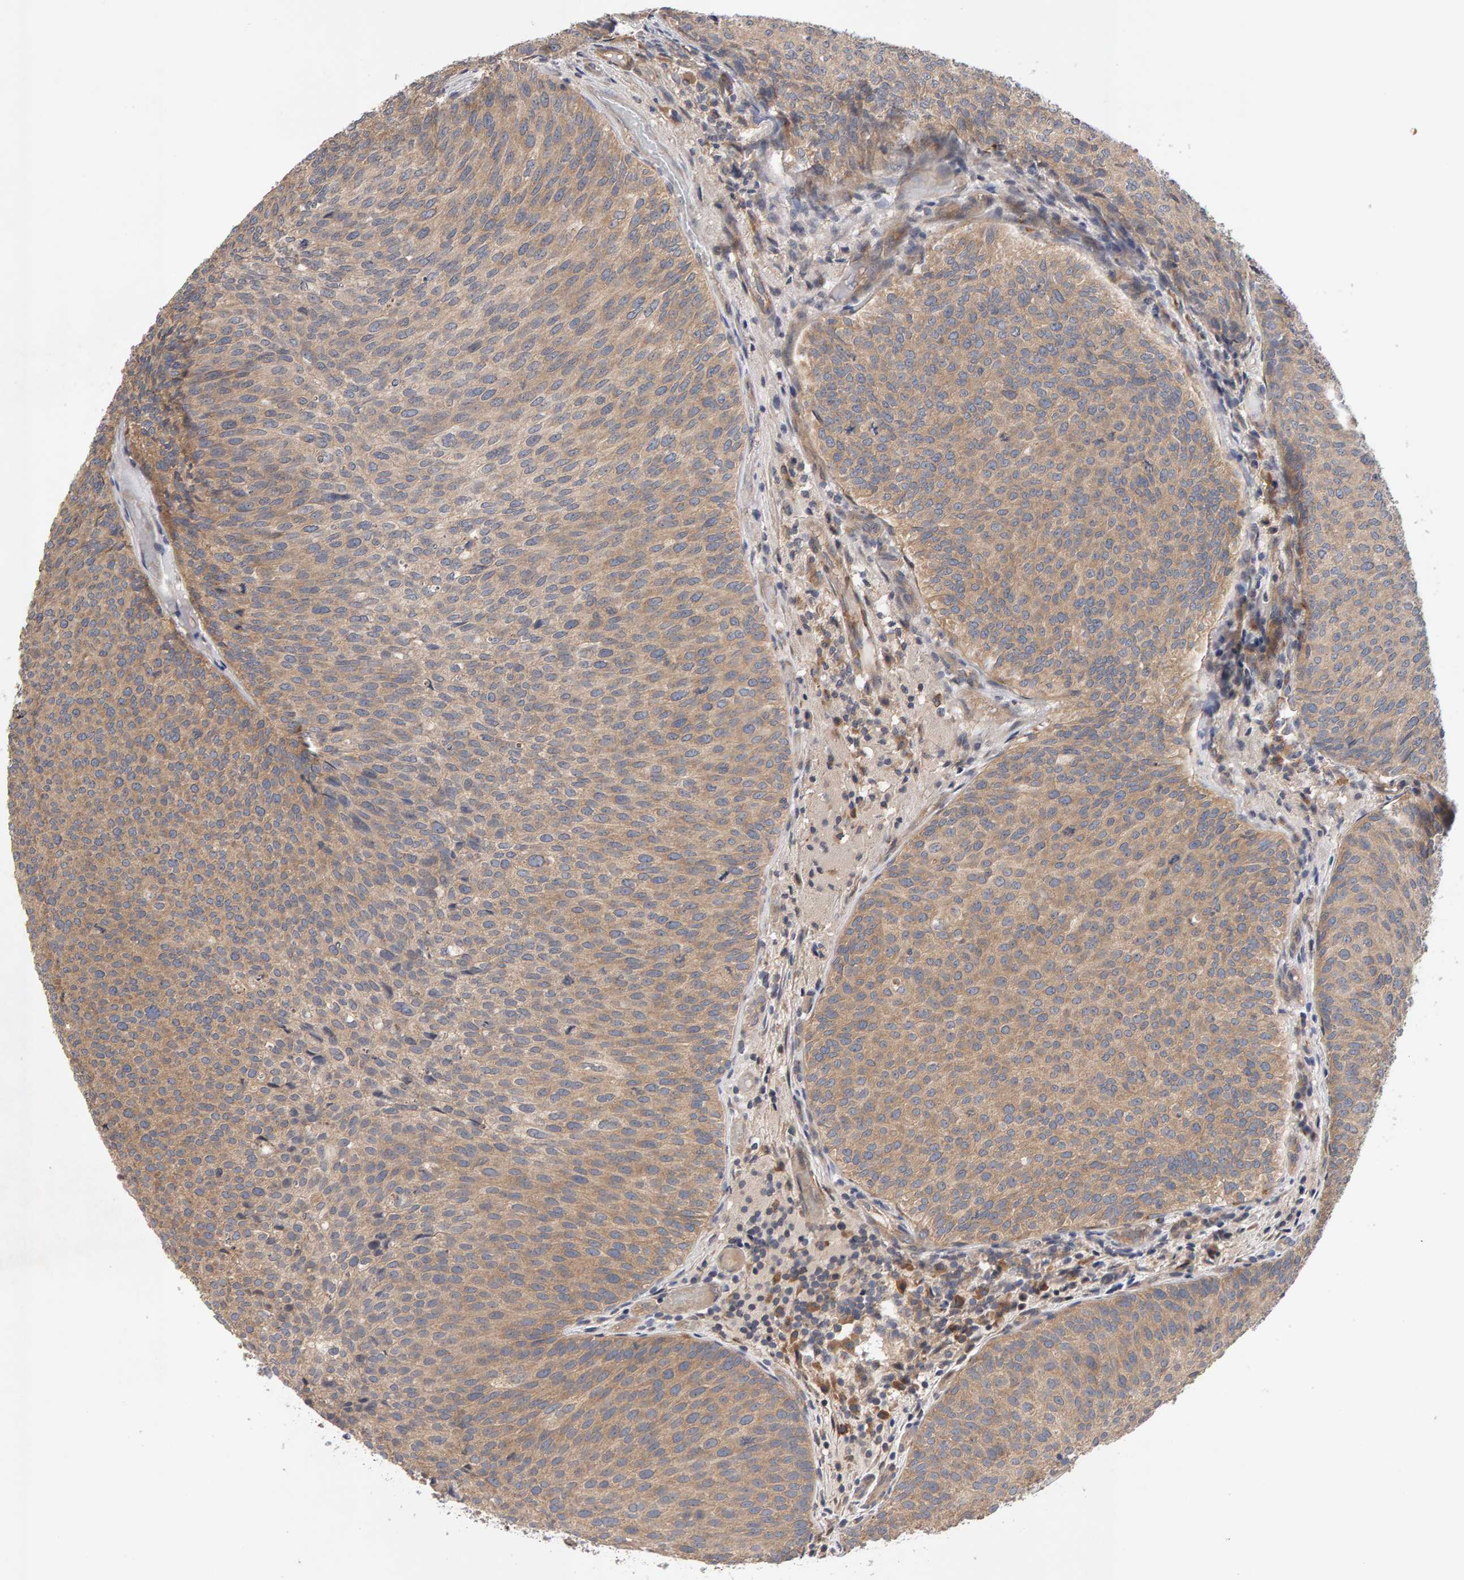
{"staining": {"intensity": "weak", "quantity": ">75%", "location": "cytoplasmic/membranous"}, "tissue": "urothelial cancer", "cell_type": "Tumor cells", "image_type": "cancer", "snomed": [{"axis": "morphology", "description": "Urothelial carcinoma, Low grade"}, {"axis": "topography", "description": "Urinary bladder"}], "caption": "Immunohistochemical staining of urothelial carcinoma (low-grade) reveals low levels of weak cytoplasmic/membranous protein positivity in approximately >75% of tumor cells. (Brightfield microscopy of DAB IHC at high magnification).", "gene": "RNF19A", "patient": {"sex": "male", "age": 86}}